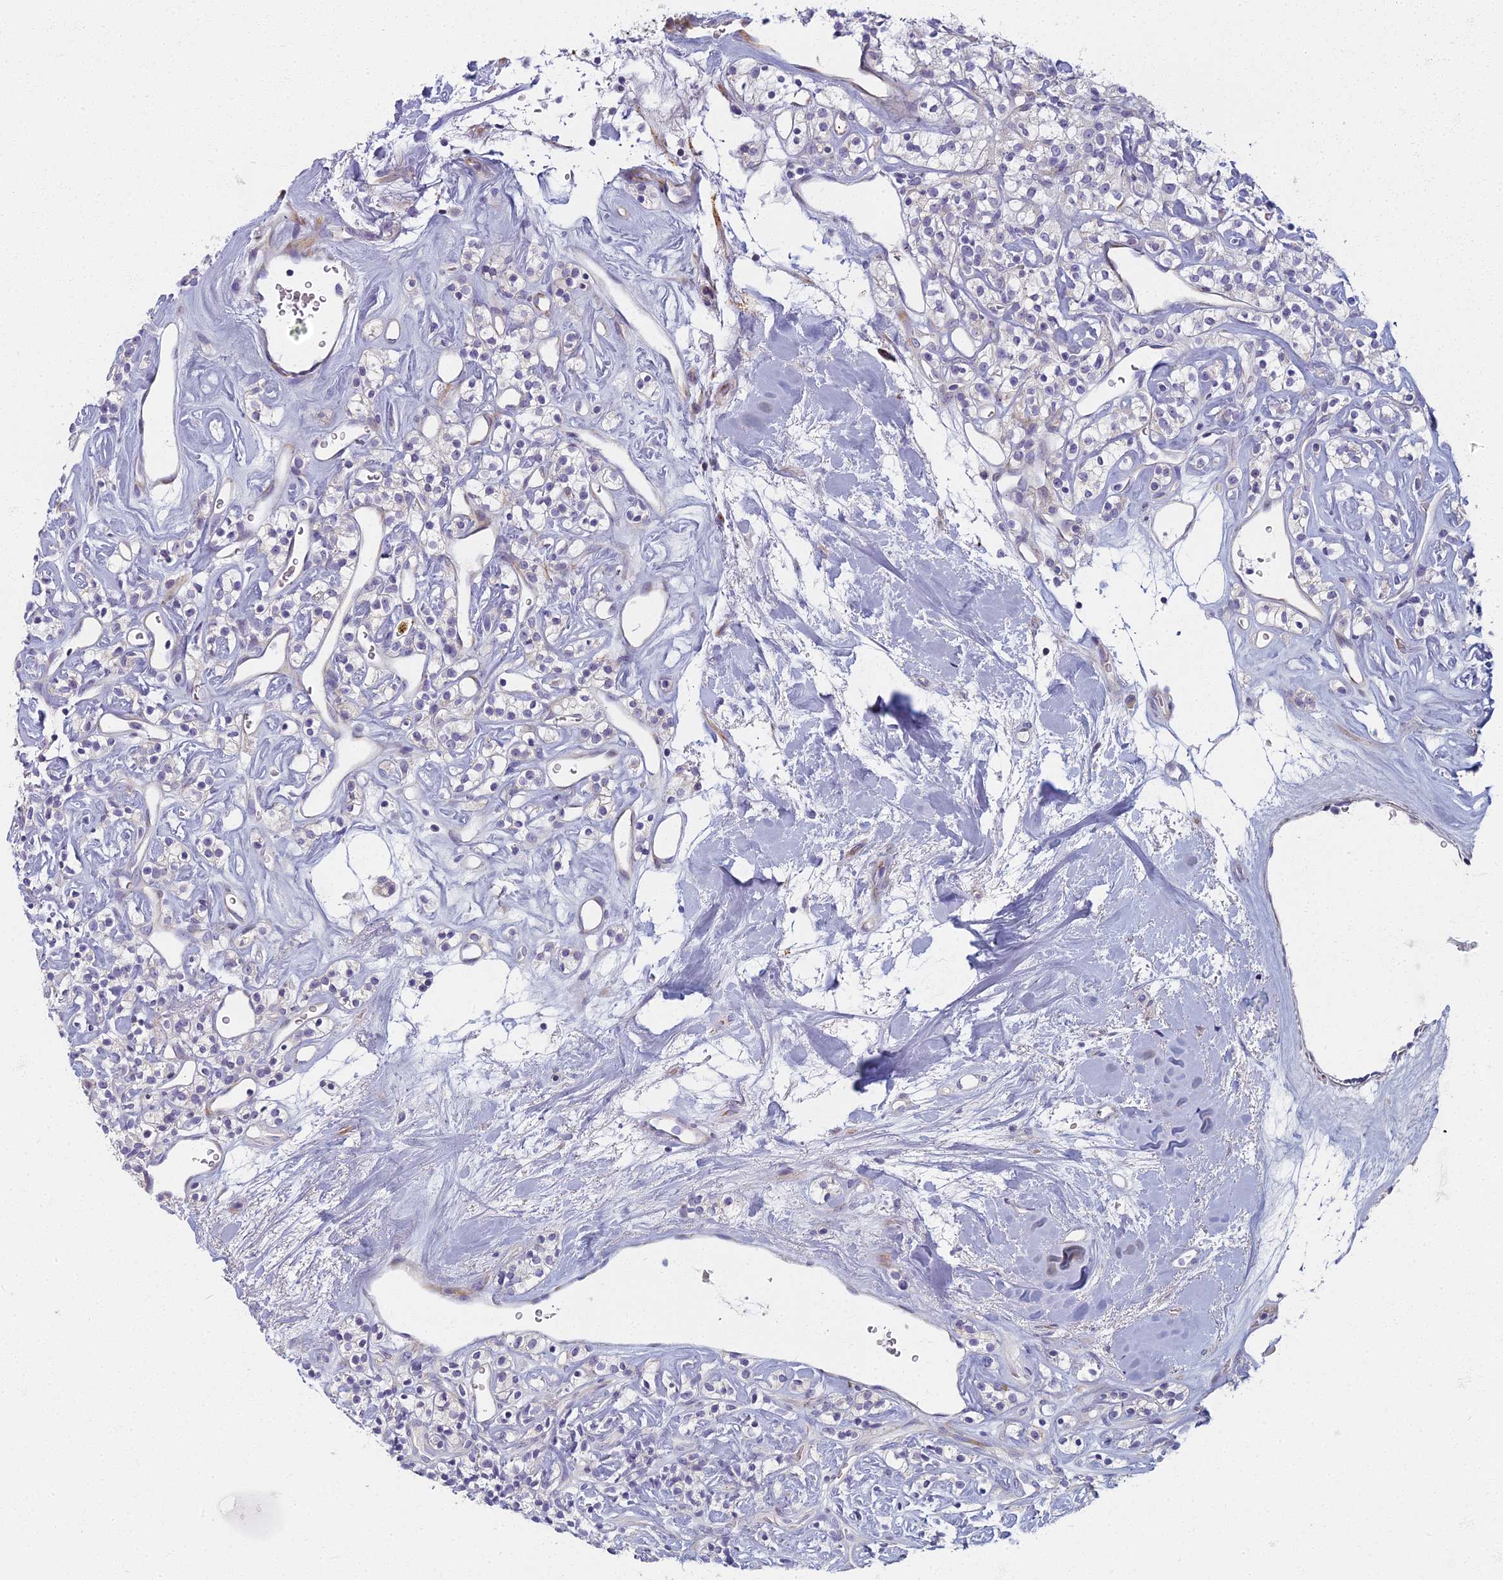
{"staining": {"intensity": "negative", "quantity": "none", "location": "none"}, "tissue": "renal cancer", "cell_type": "Tumor cells", "image_type": "cancer", "snomed": [{"axis": "morphology", "description": "Adenocarcinoma, NOS"}, {"axis": "topography", "description": "Kidney"}], "caption": "Protein analysis of renal cancer (adenocarcinoma) demonstrates no significant positivity in tumor cells. (Immunohistochemistry, brightfield microscopy, high magnification).", "gene": "ARL15", "patient": {"sex": "male", "age": 77}}